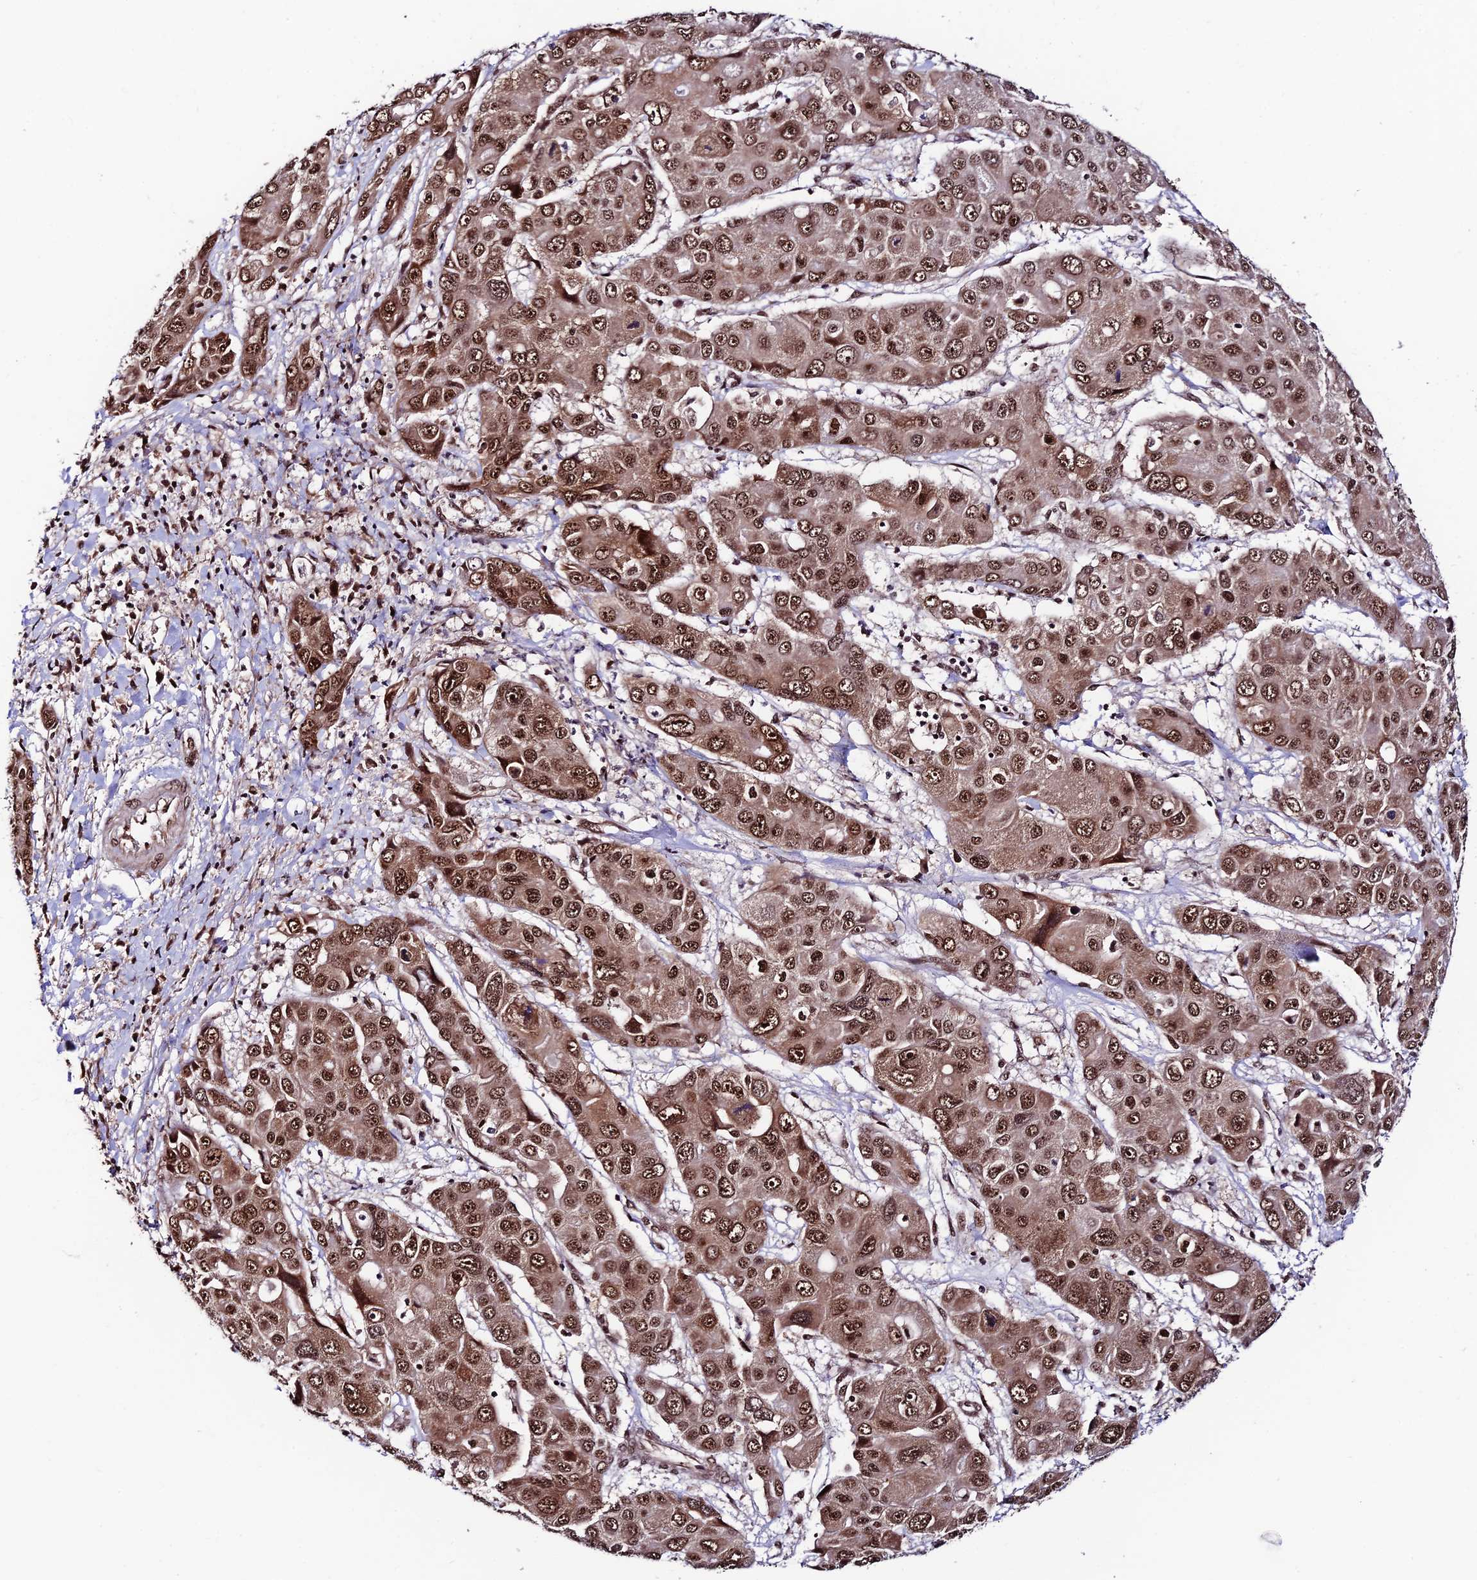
{"staining": {"intensity": "strong", "quantity": ">75%", "location": "nuclear"}, "tissue": "liver cancer", "cell_type": "Tumor cells", "image_type": "cancer", "snomed": [{"axis": "morphology", "description": "Cholangiocarcinoma"}, {"axis": "topography", "description": "Liver"}], "caption": "Liver cancer (cholangiocarcinoma) tissue demonstrates strong nuclear positivity in approximately >75% of tumor cells, visualized by immunohistochemistry.", "gene": "RBM42", "patient": {"sex": "male", "age": 67}}